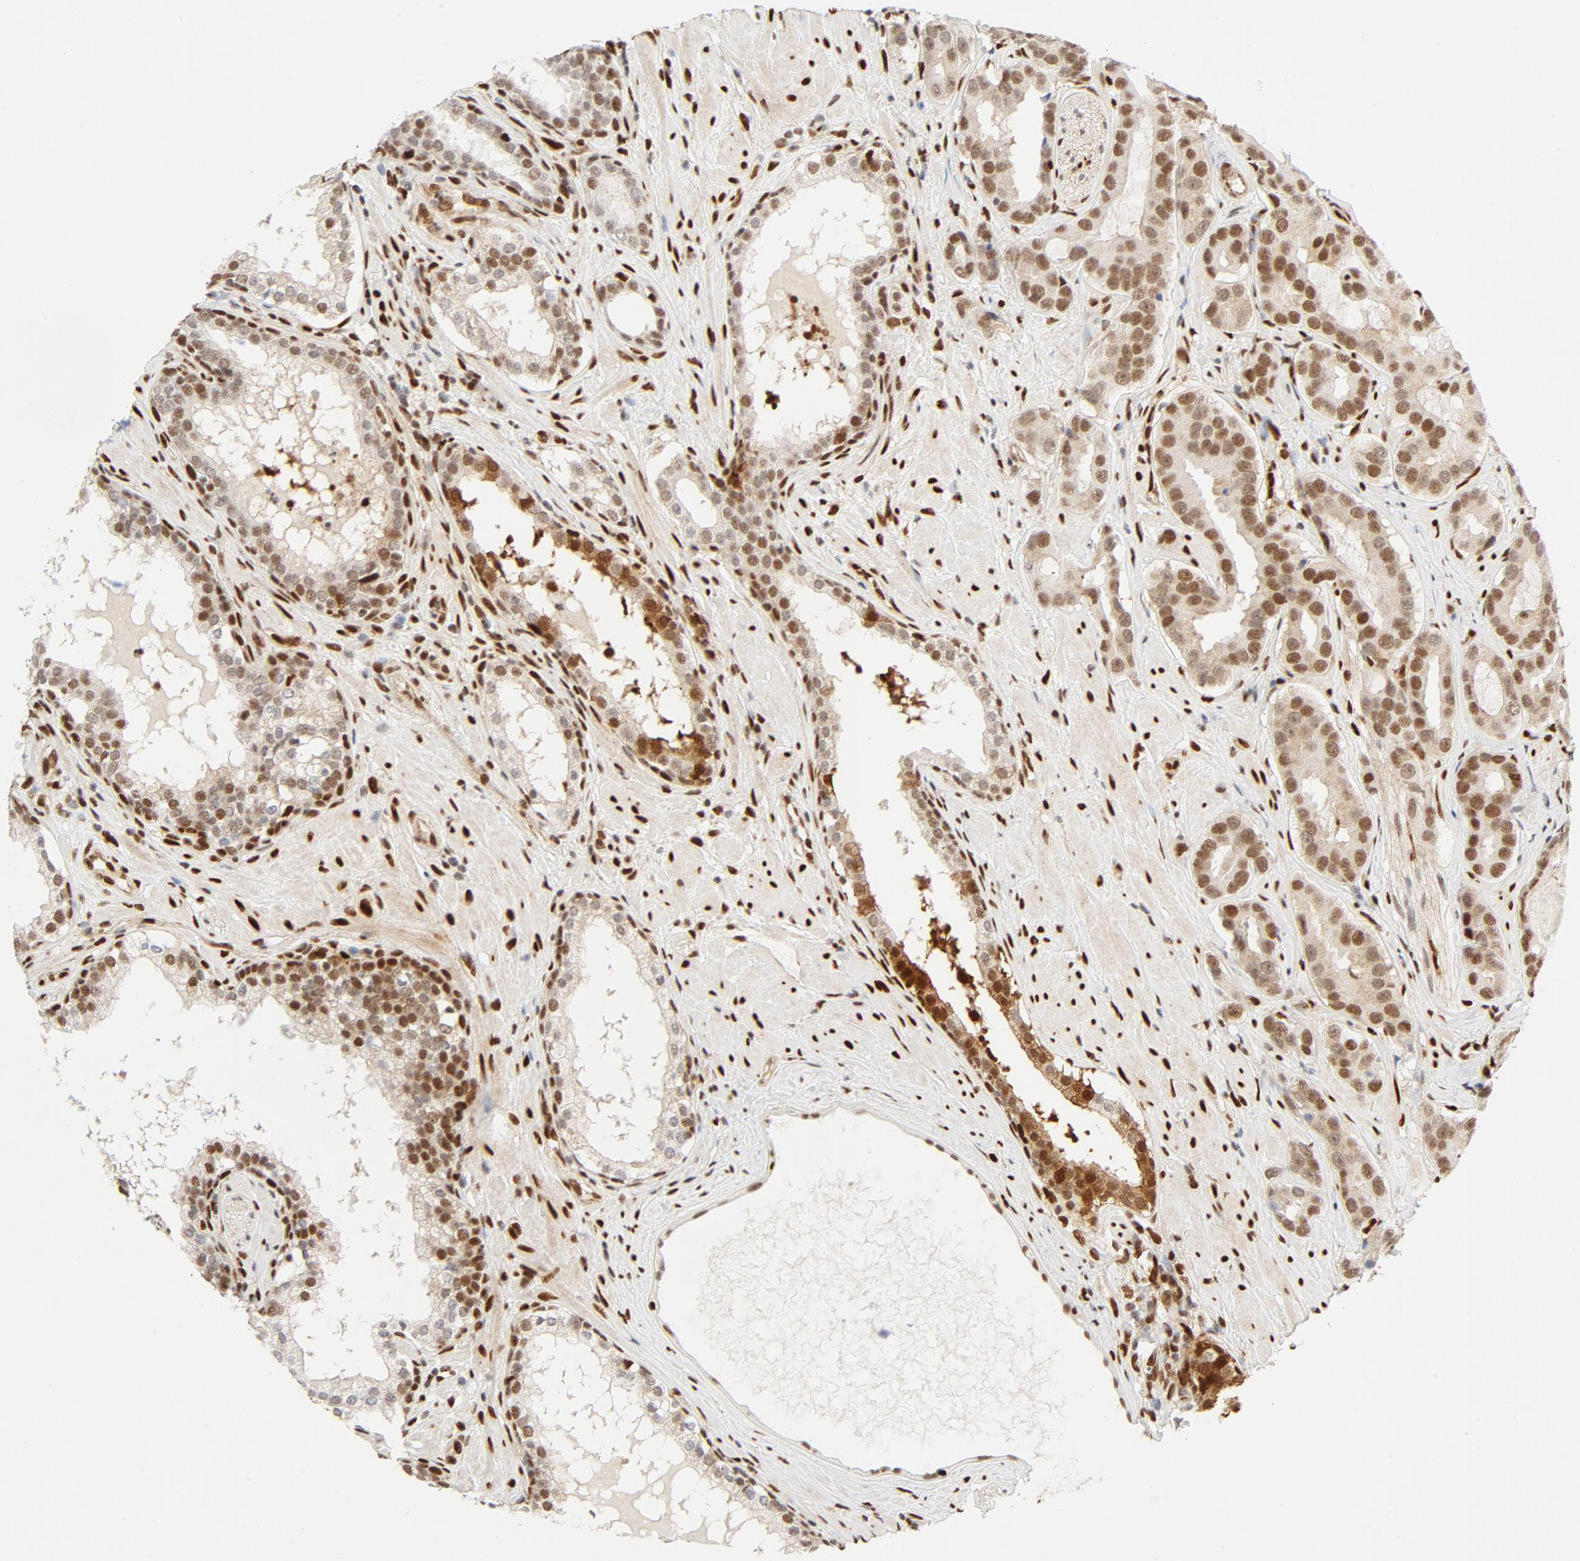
{"staining": {"intensity": "strong", "quantity": ">75%", "location": "nuclear"}, "tissue": "prostate cancer", "cell_type": "Tumor cells", "image_type": "cancer", "snomed": [{"axis": "morphology", "description": "Adenocarcinoma, Low grade"}, {"axis": "topography", "description": "Prostate"}], "caption": "The photomicrograph reveals staining of prostate cancer, revealing strong nuclear protein positivity (brown color) within tumor cells.", "gene": "MEF2A", "patient": {"sex": "male", "age": 59}}